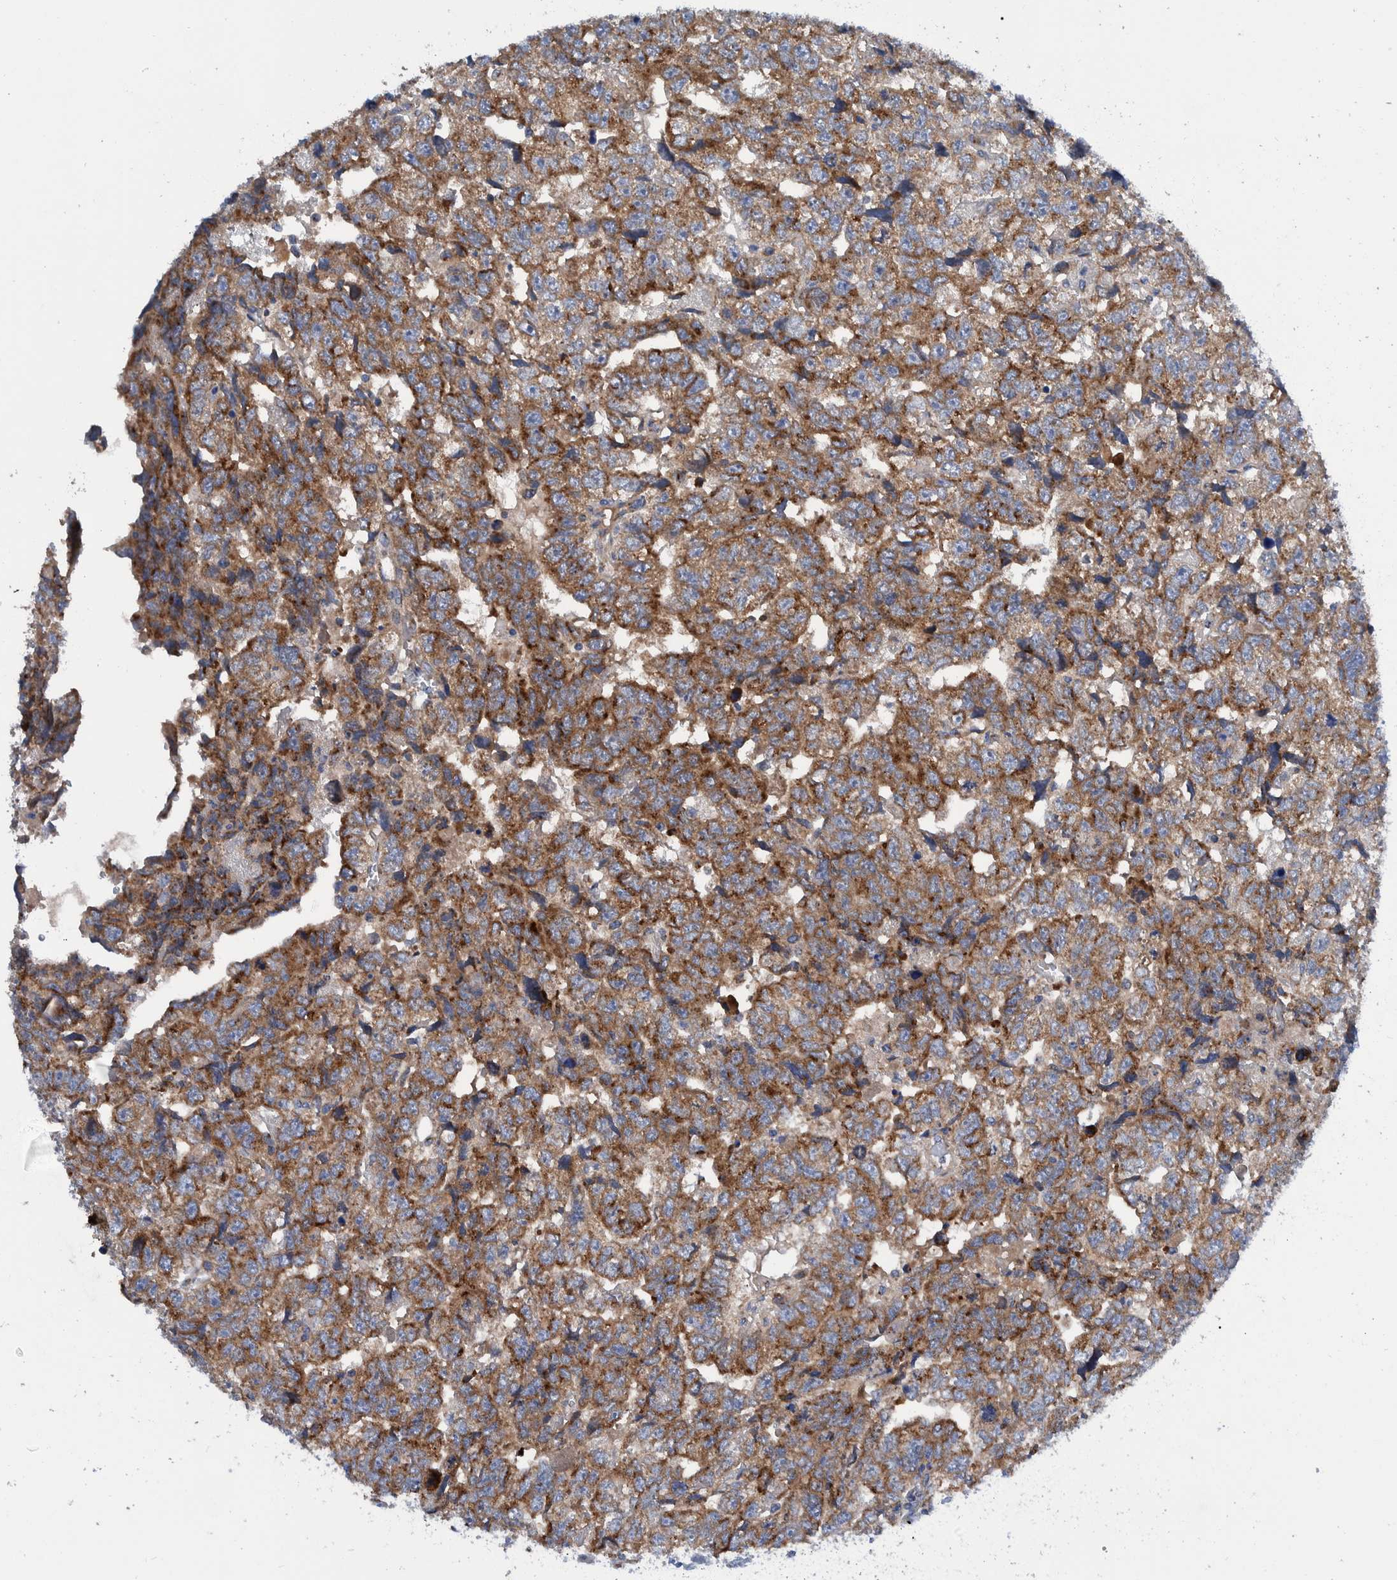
{"staining": {"intensity": "moderate", "quantity": ">75%", "location": "cytoplasmic/membranous"}, "tissue": "testis cancer", "cell_type": "Tumor cells", "image_type": "cancer", "snomed": [{"axis": "morphology", "description": "Carcinoma, Embryonal, NOS"}, {"axis": "topography", "description": "Testis"}], "caption": "Immunohistochemistry staining of testis cancer, which shows medium levels of moderate cytoplasmic/membranous staining in about >75% of tumor cells indicating moderate cytoplasmic/membranous protein positivity. The staining was performed using DAB (3,3'-diaminobenzidine) (brown) for protein detection and nuclei were counterstained in hematoxylin (blue).", "gene": "TRIM58", "patient": {"sex": "male", "age": 36}}